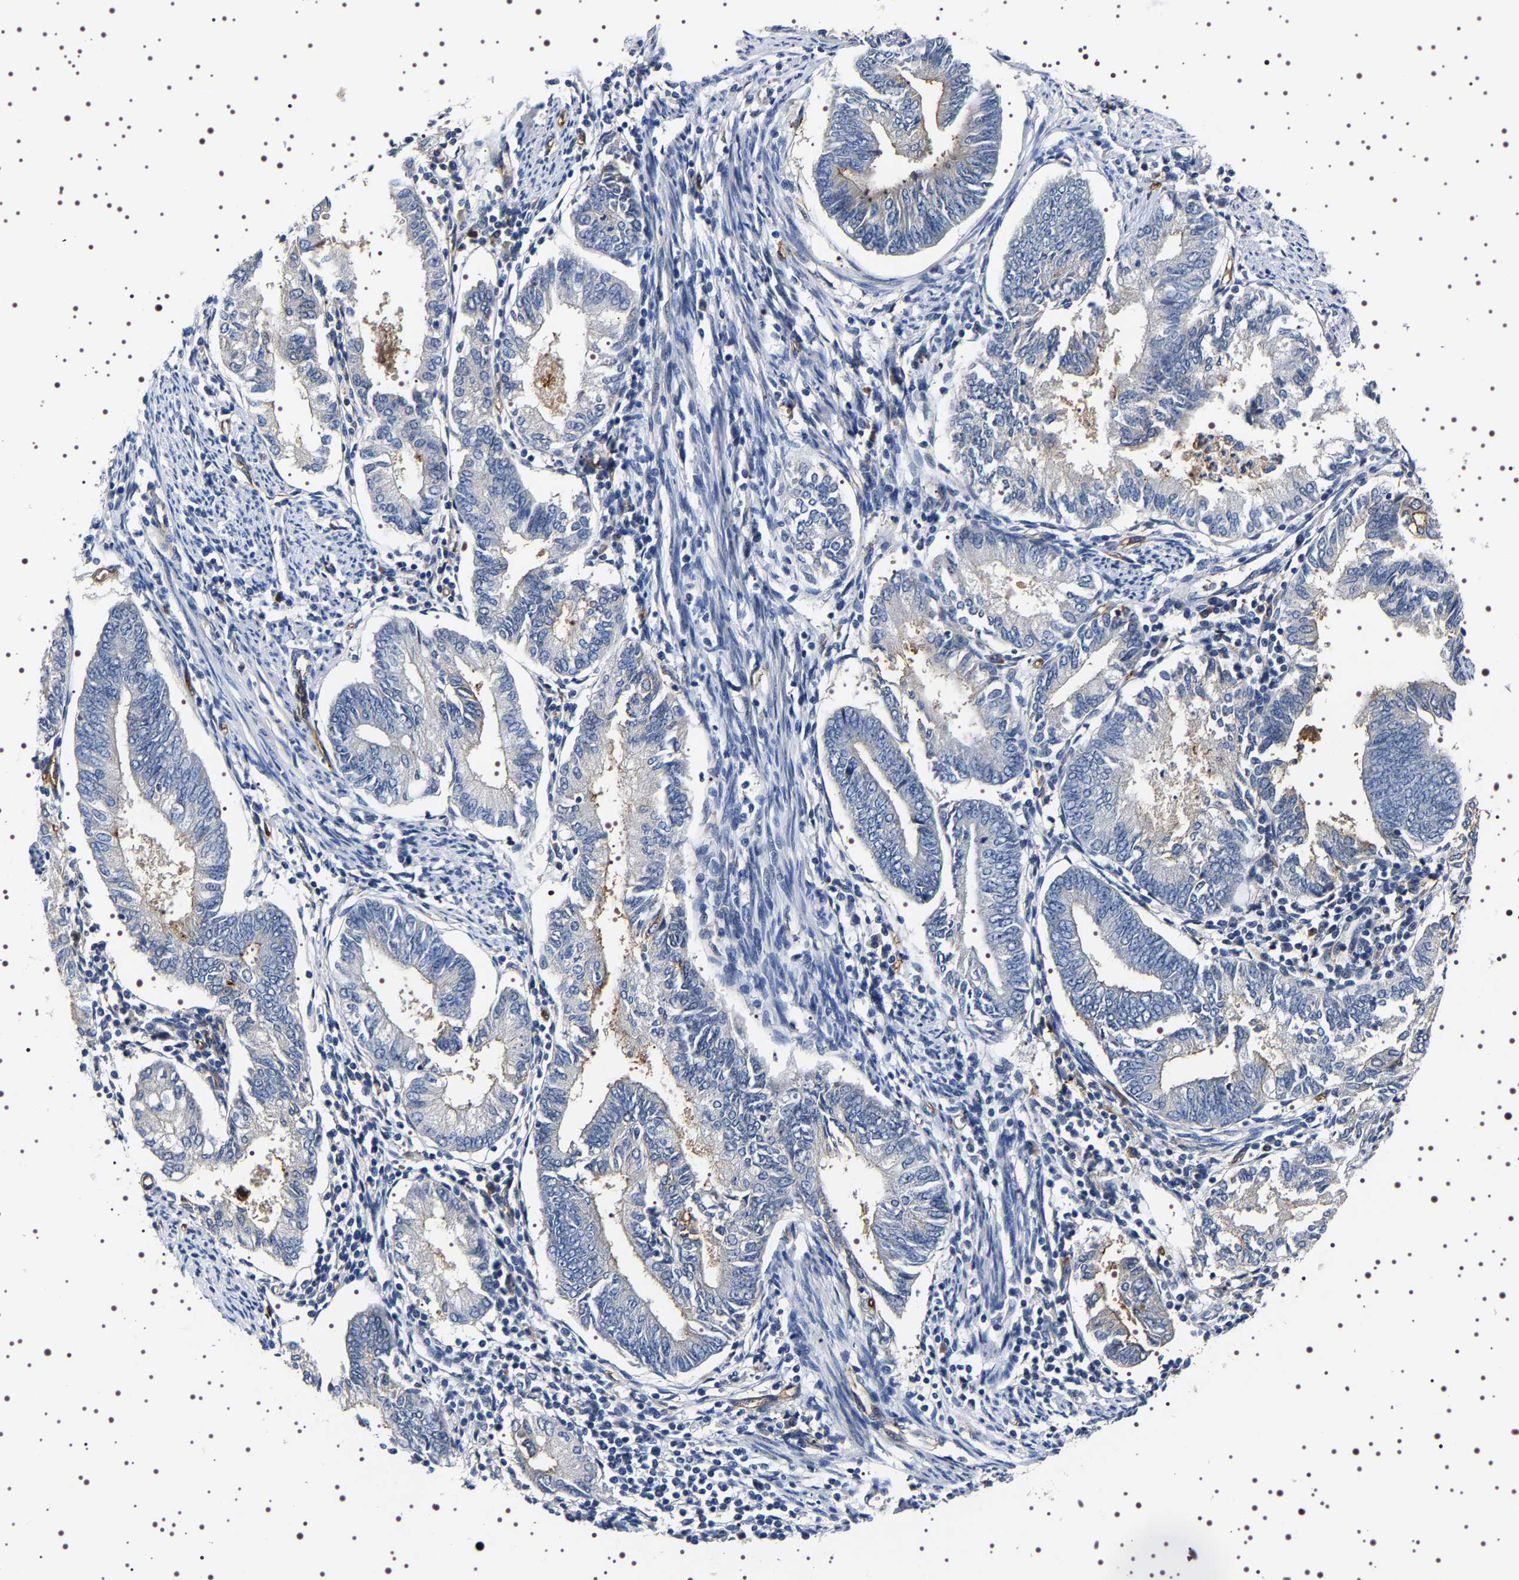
{"staining": {"intensity": "moderate", "quantity": "<25%", "location": "cytoplasmic/membranous"}, "tissue": "endometrial cancer", "cell_type": "Tumor cells", "image_type": "cancer", "snomed": [{"axis": "morphology", "description": "Adenocarcinoma, NOS"}, {"axis": "topography", "description": "Endometrium"}], "caption": "An immunohistochemistry photomicrograph of neoplastic tissue is shown. Protein staining in brown shows moderate cytoplasmic/membranous positivity in endometrial adenocarcinoma within tumor cells.", "gene": "ALPL", "patient": {"sex": "female", "age": 86}}